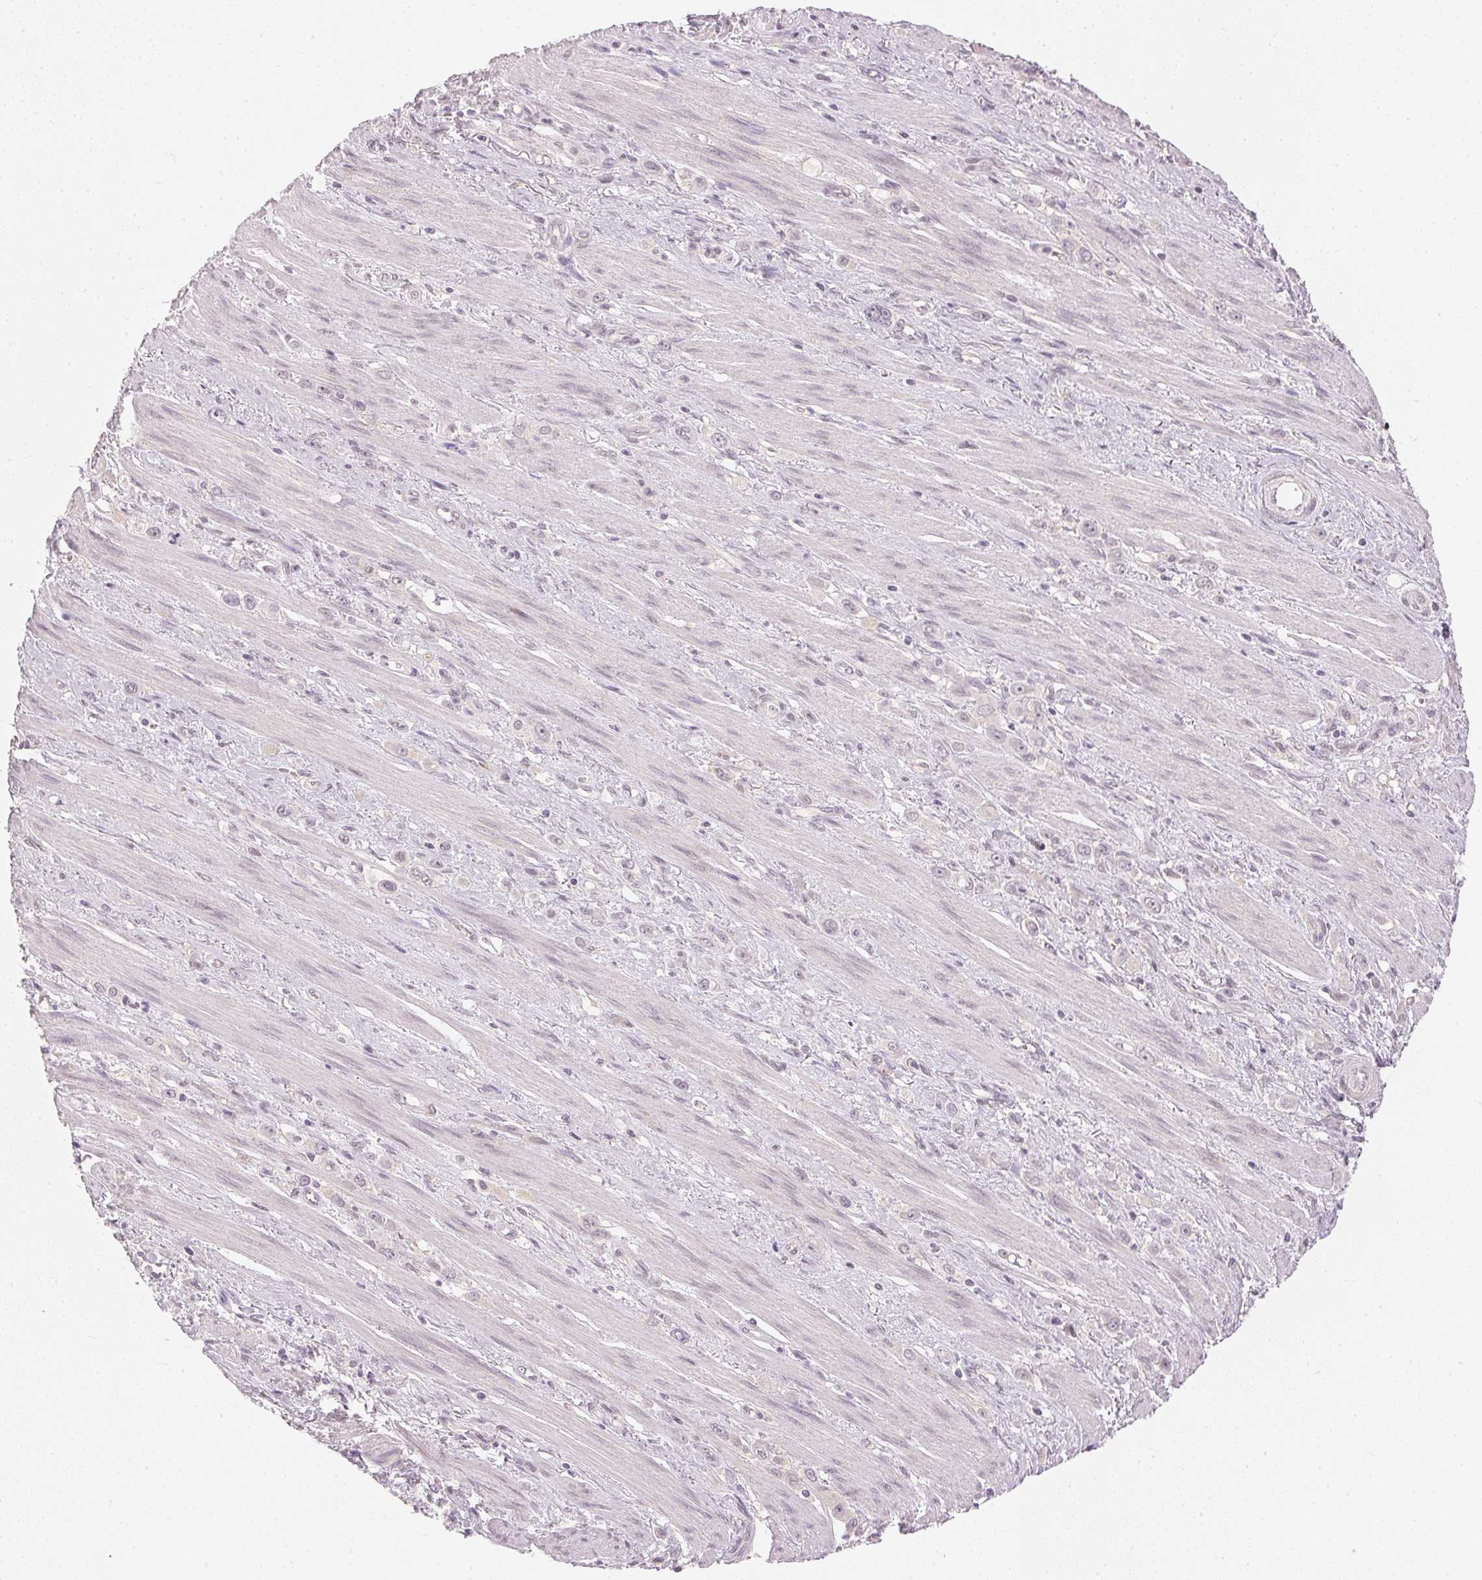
{"staining": {"intensity": "negative", "quantity": "none", "location": "none"}, "tissue": "stomach cancer", "cell_type": "Tumor cells", "image_type": "cancer", "snomed": [{"axis": "morphology", "description": "Adenocarcinoma, NOS"}, {"axis": "topography", "description": "Stomach, upper"}], "caption": "The IHC micrograph has no significant positivity in tumor cells of adenocarcinoma (stomach) tissue. Brightfield microscopy of IHC stained with DAB (3,3'-diaminobenzidine) (brown) and hematoxylin (blue), captured at high magnification.", "gene": "KPRP", "patient": {"sex": "male", "age": 75}}